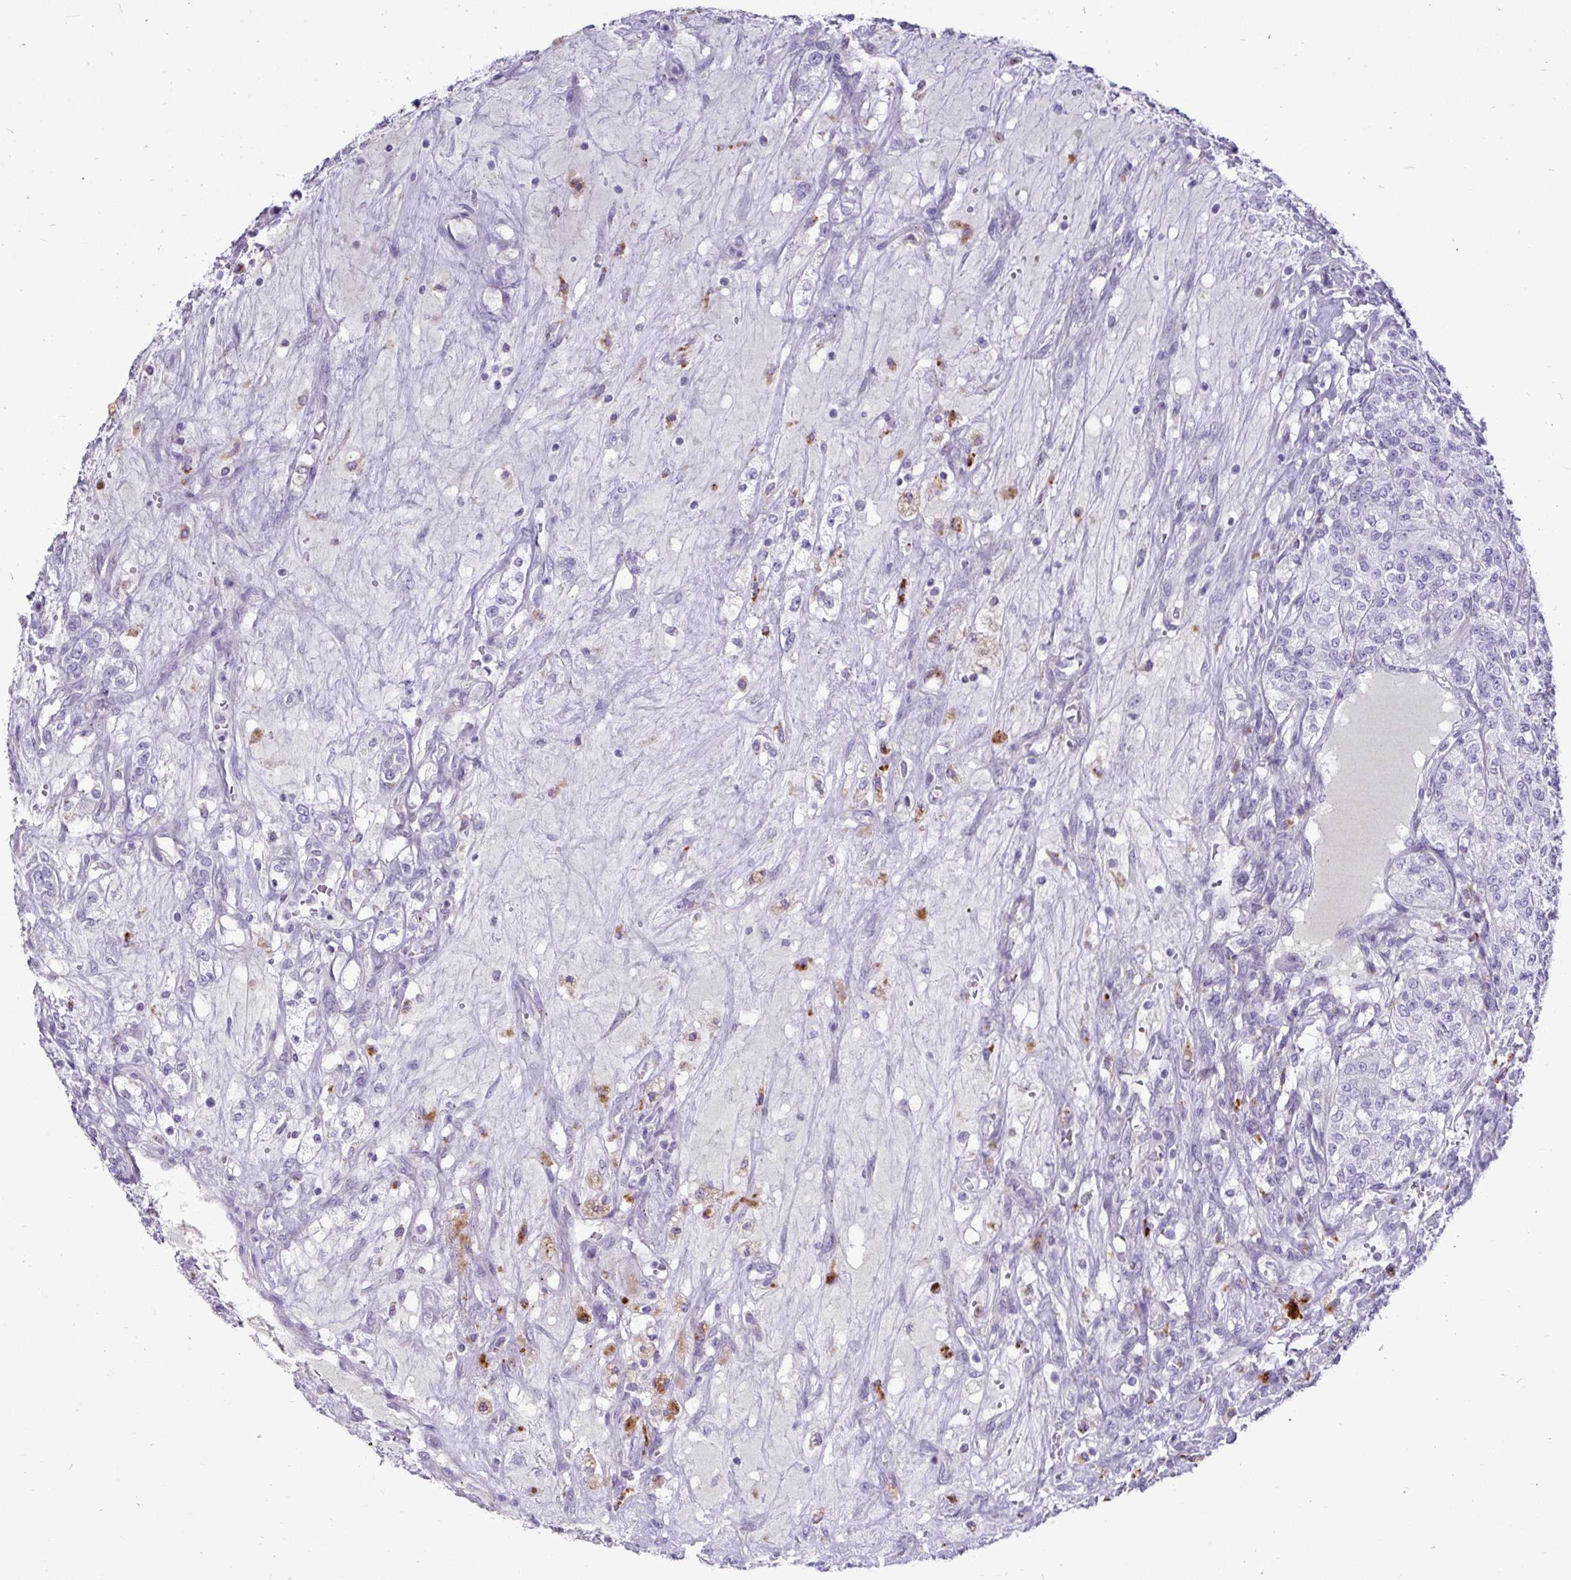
{"staining": {"intensity": "negative", "quantity": "none", "location": "none"}, "tissue": "renal cancer", "cell_type": "Tumor cells", "image_type": "cancer", "snomed": [{"axis": "morphology", "description": "Adenocarcinoma, NOS"}, {"axis": "topography", "description": "Kidney"}], "caption": "Immunohistochemical staining of renal cancer (adenocarcinoma) reveals no significant expression in tumor cells.", "gene": "CTSZ", "patient": {"sex": "female", "age": 63}}